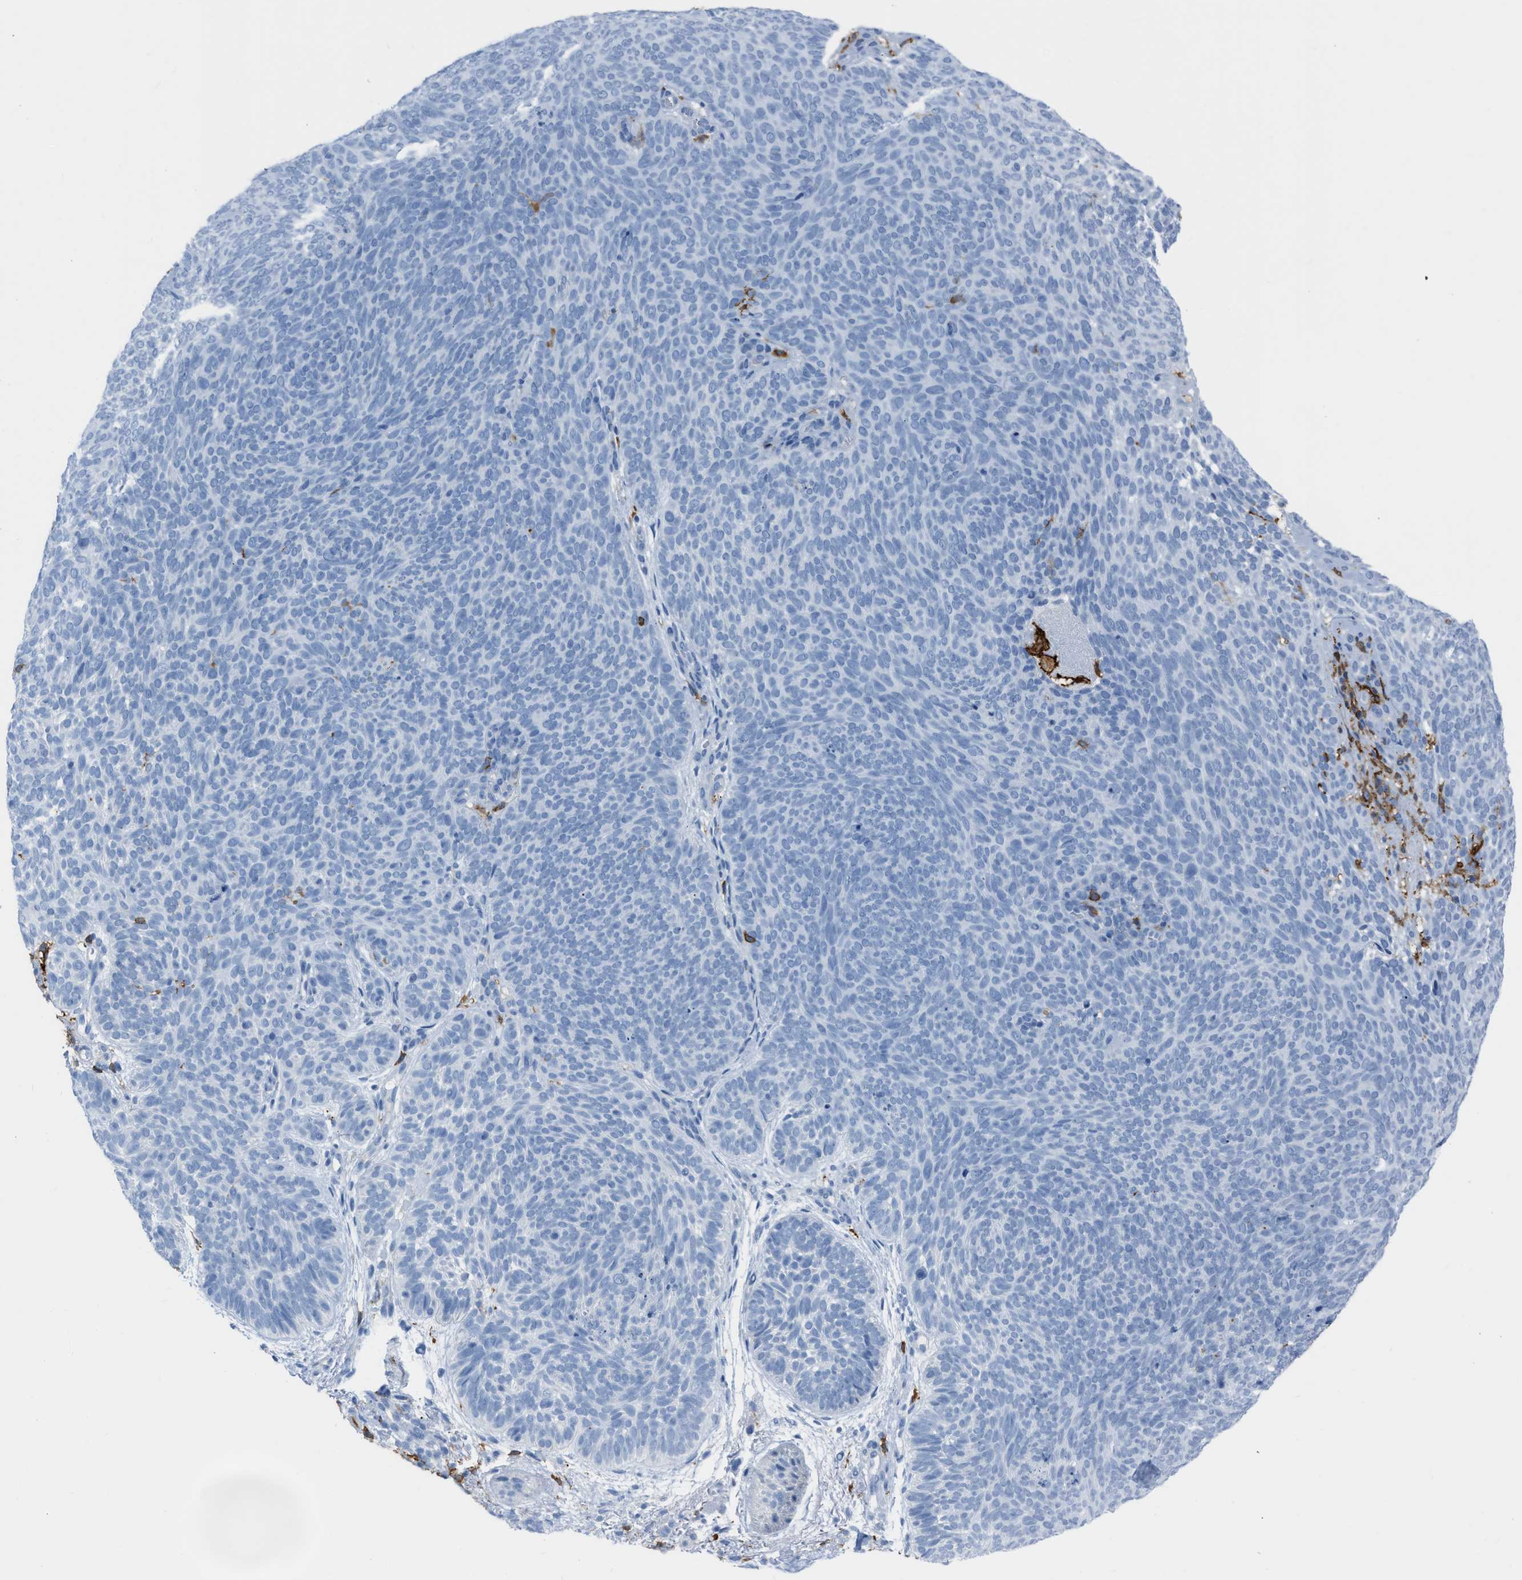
{"staining": {"intensity": "negative", "quantity": "none", "location": "none"}, "tissue": "skin cancer", "cell_type": "Tumor cells", "image_type": "cancer", "snomed": [{"axis": "morphology", "description": "Basal cell carcinoma"}, {"axis": "topography", "description": "Skin"}], "caption": "Immunohistochemistry histopathology image of human skin cancer stained for a protein (brown), which reveals no positivity in tumor cells. (DAB immunohistochemistry (IHC), high magnification).", "gene": "LSP1", "patient": {"sex": "male", "age": 61}}